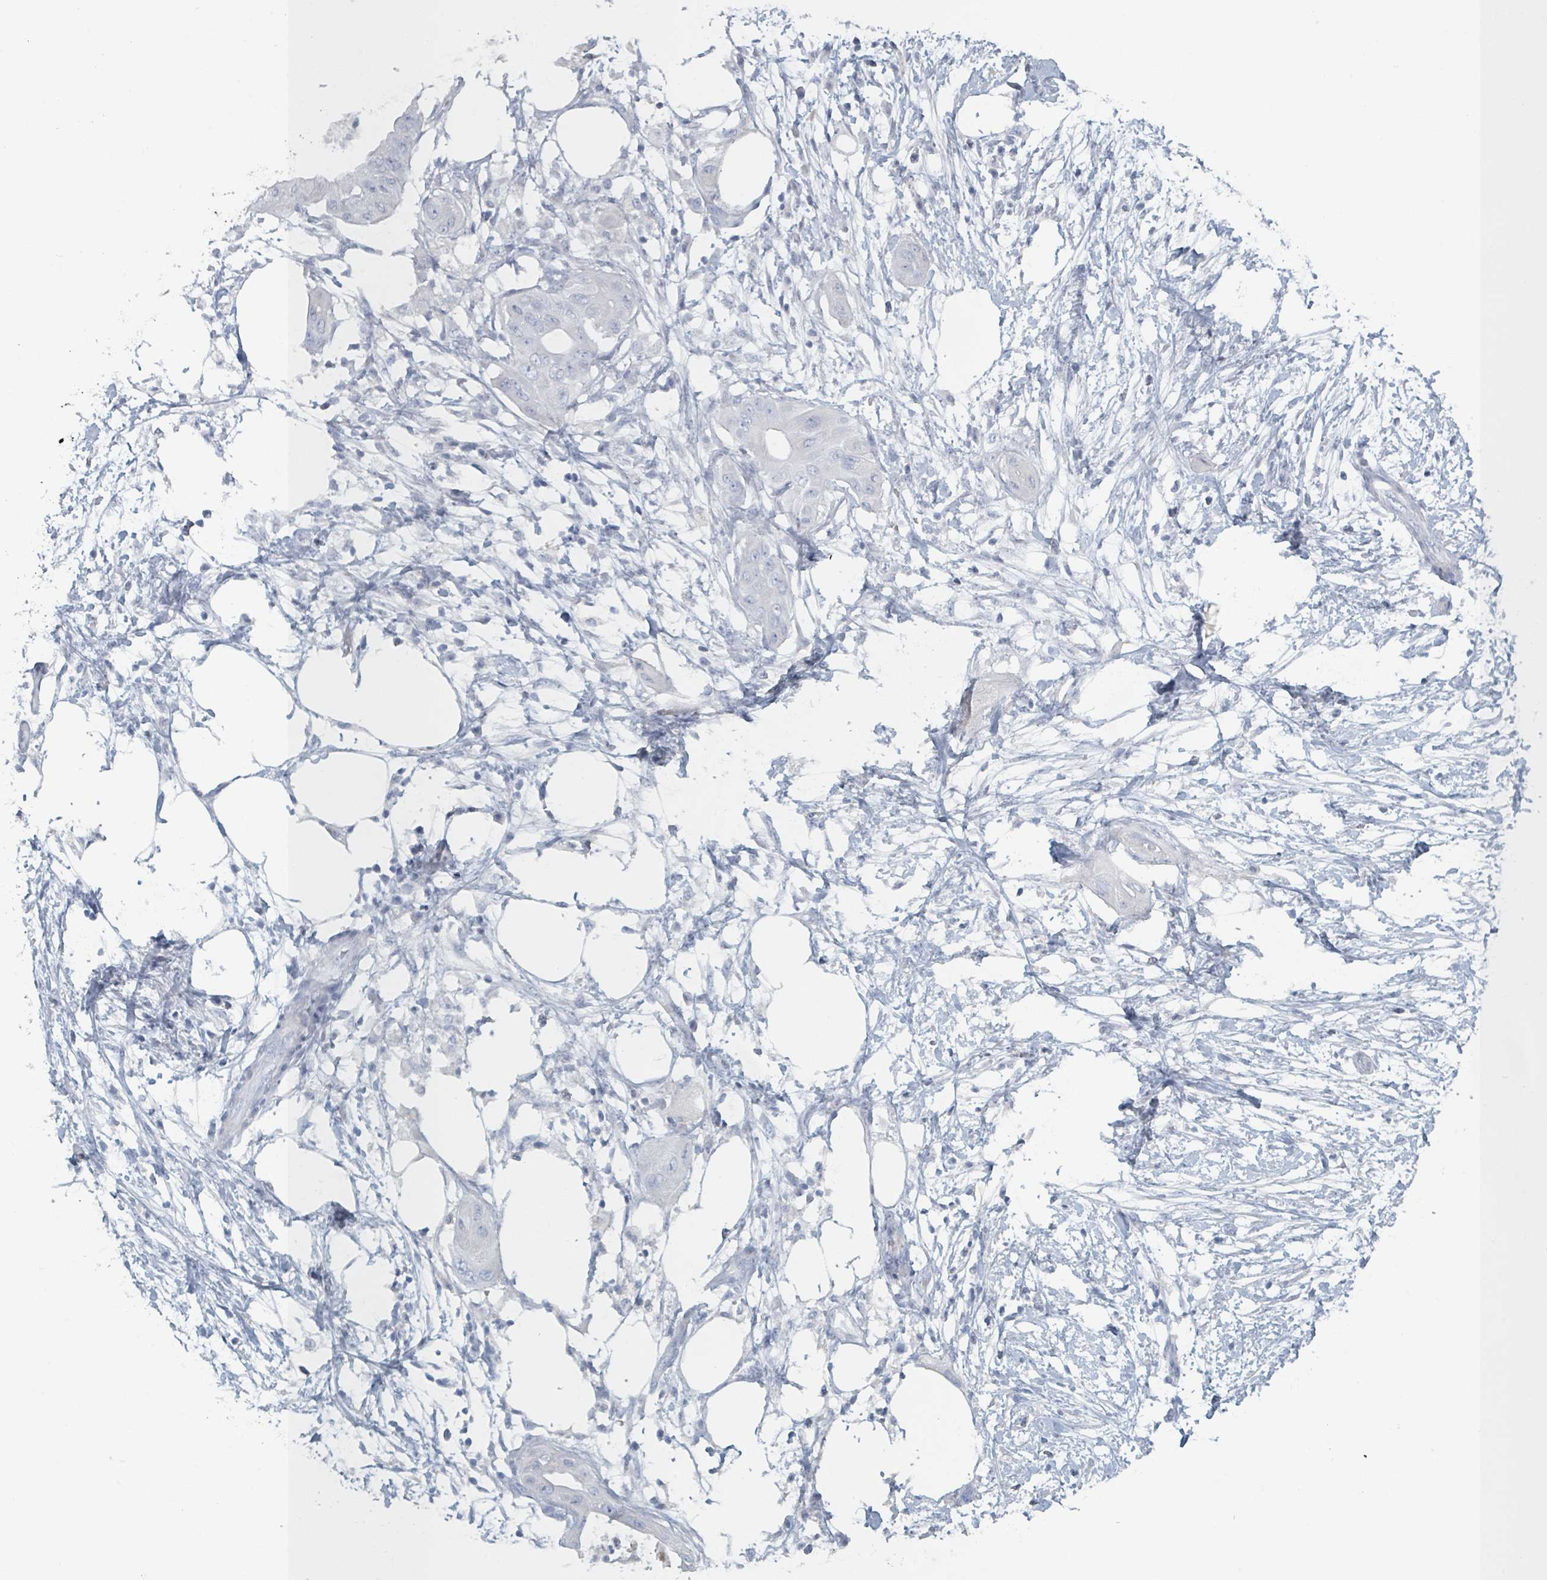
{"staining": {"intensity": "negative", "quantity": "none", "location": "none"}, "tissue": "pancreatic cancer", "cell_type": "Tumor cells", "image_type": "cancer", "snomed": [{"axis": "morphology", "description": "Adenocarcinoma, NOS"}, {"axis": "topography", "description": "Pancreas"}], "caption": "Immunohistochemistry micrograph of pancreatic adenocarcinoma stained for a protein (brown), which displays no staining in tumor cells. (IHC, brightfield microscopy, high magnification).", "gene": "HEATR5A", "patient": {"sex": "male", "age": 68}}